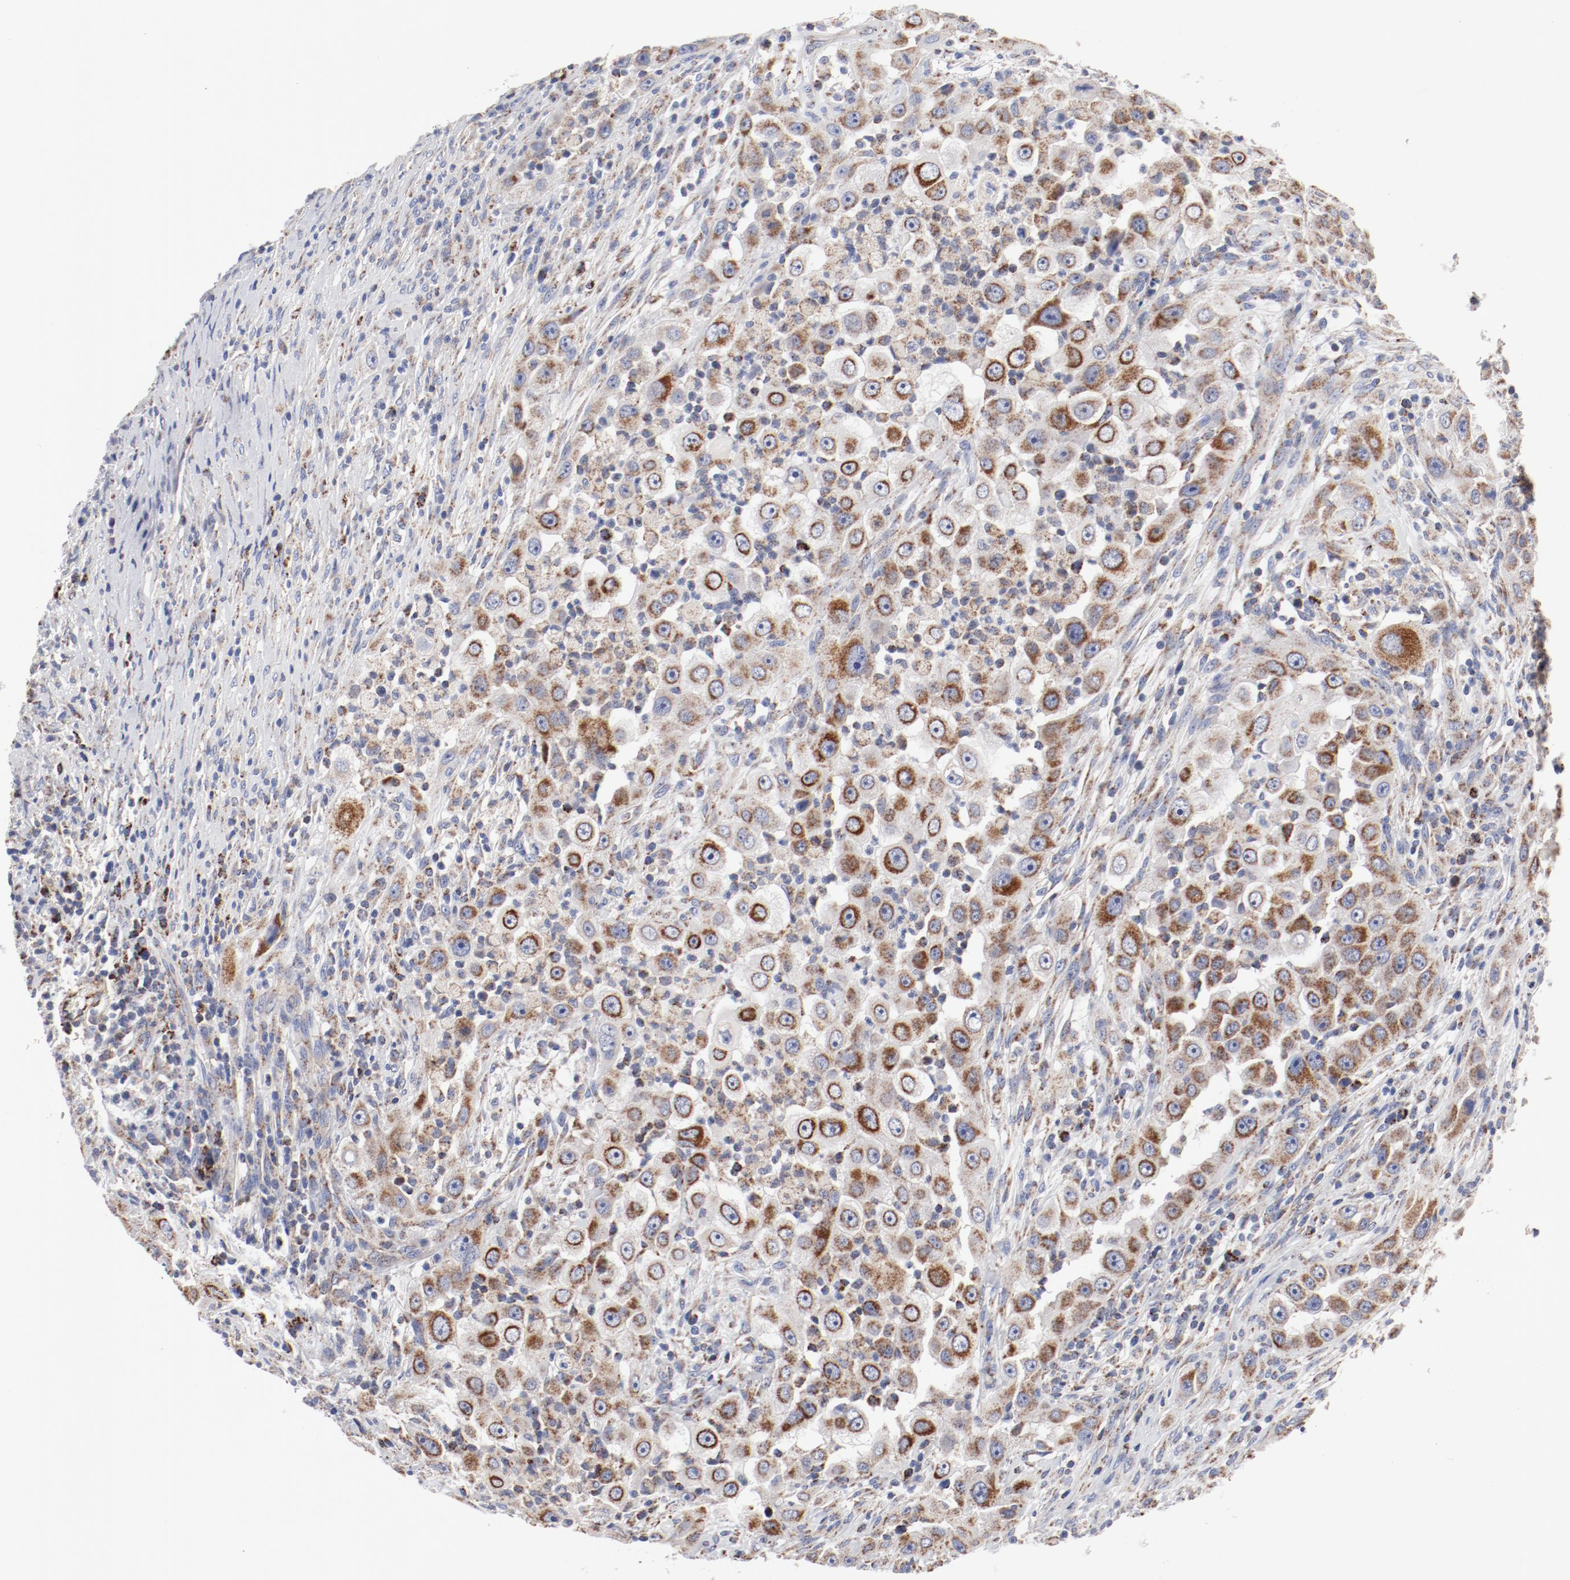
{"staining": {"intensity": "strong", "quantity": "25%-75%", "location": "cytoplasmic/membranous"}, "tissue": "head and neck cancer", "cell_type": "Tumor cells", "image_type": "cancer", "snomed": [{"axis": "morphology", "description": "Carcinoma, NOS"}, {"axis": "topography", "description": "Head-Neck"}], "caption": "Head and neck cancer (carcinoma) stained with immunohistochemistry (IHC) reveals strong cytoplasmic/membranous staining in approximately 25%-75% of tumor cells.", "gene": "NDUFV2", "patient": {"sex": "male", "age": 87}}